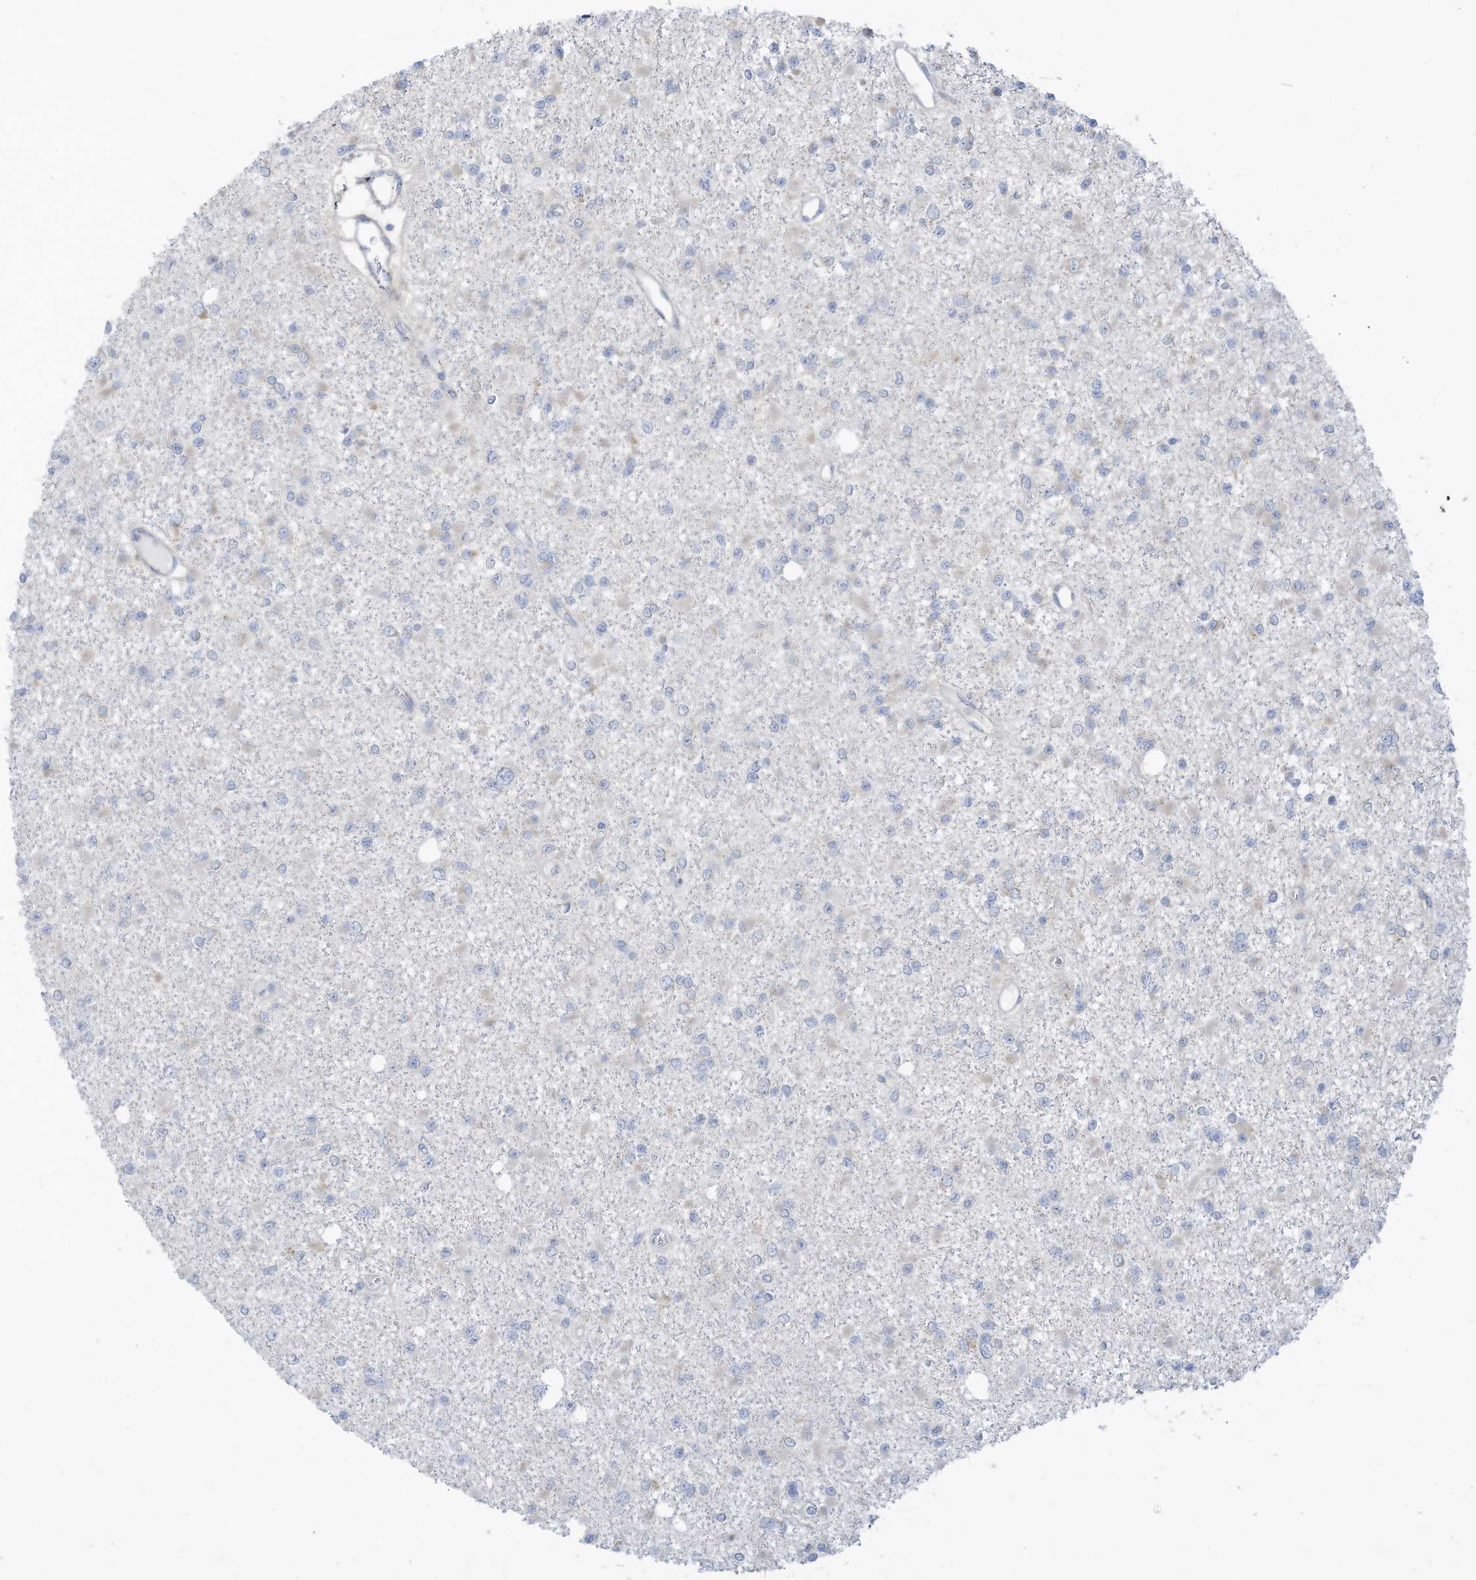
{"staining": {"intensity": "negative", "quantity": "none", "location": "none"}, "tissue": "glioma", "cell_type": "Tumor cells", "image_type": "cancer", "snomed": [{"axis": "morphology", "description": "Glioma, malignant, Low grade"}, {"axis": "topography", "description": "Brain"}], "caption": "Malignant glioma (low-grade) was stained to show a protein in brown. There is no significant positivity in tumor cells.", "gene": "TRMT2B", "patient": {"sex": "female", "age": 22}}